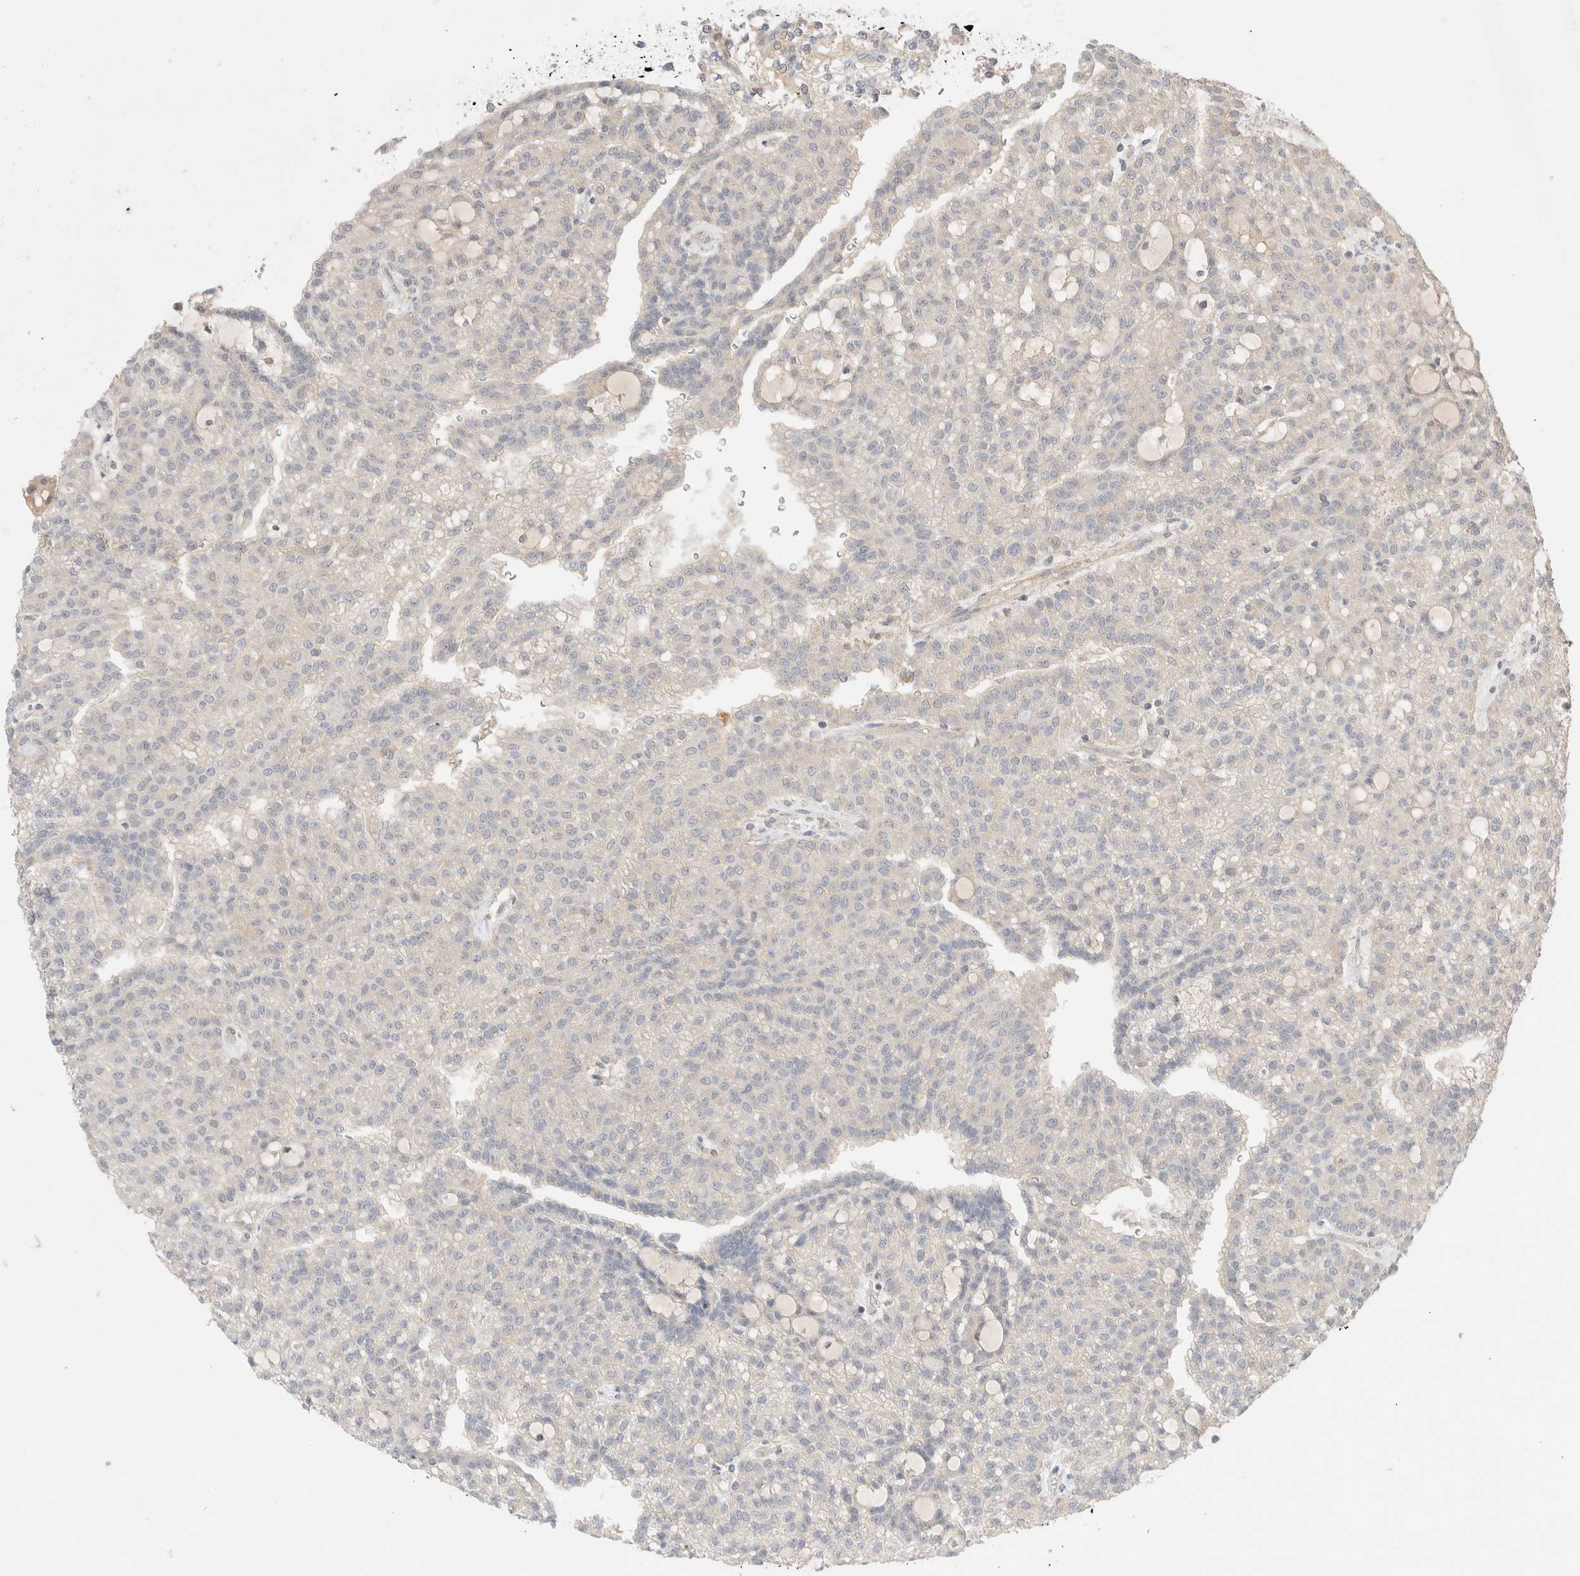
{"staining": {"intensity": "negative", "quantity": "none", "location": "none"}, "tissue": "renal cancer", "cell_type": "Tumor cells", "image_type": "cancer", "snomed": [{"axis": "morphology", "description": "Adenocarcinoma, NOS"}, {"axis": "topography", "description": "Kidney"}], "caption": "The histopathology image demonstrates no staining of tumor cells in renal cancer (adenocarcinoma). Brightfield microscopy of immunohistochemistry (IHC) stained with DAB (brown) and hematoxylin (blue), captured at high magnification.", "gene": "CARNMT1", "patient": {"sex": "male", "age": 63}}